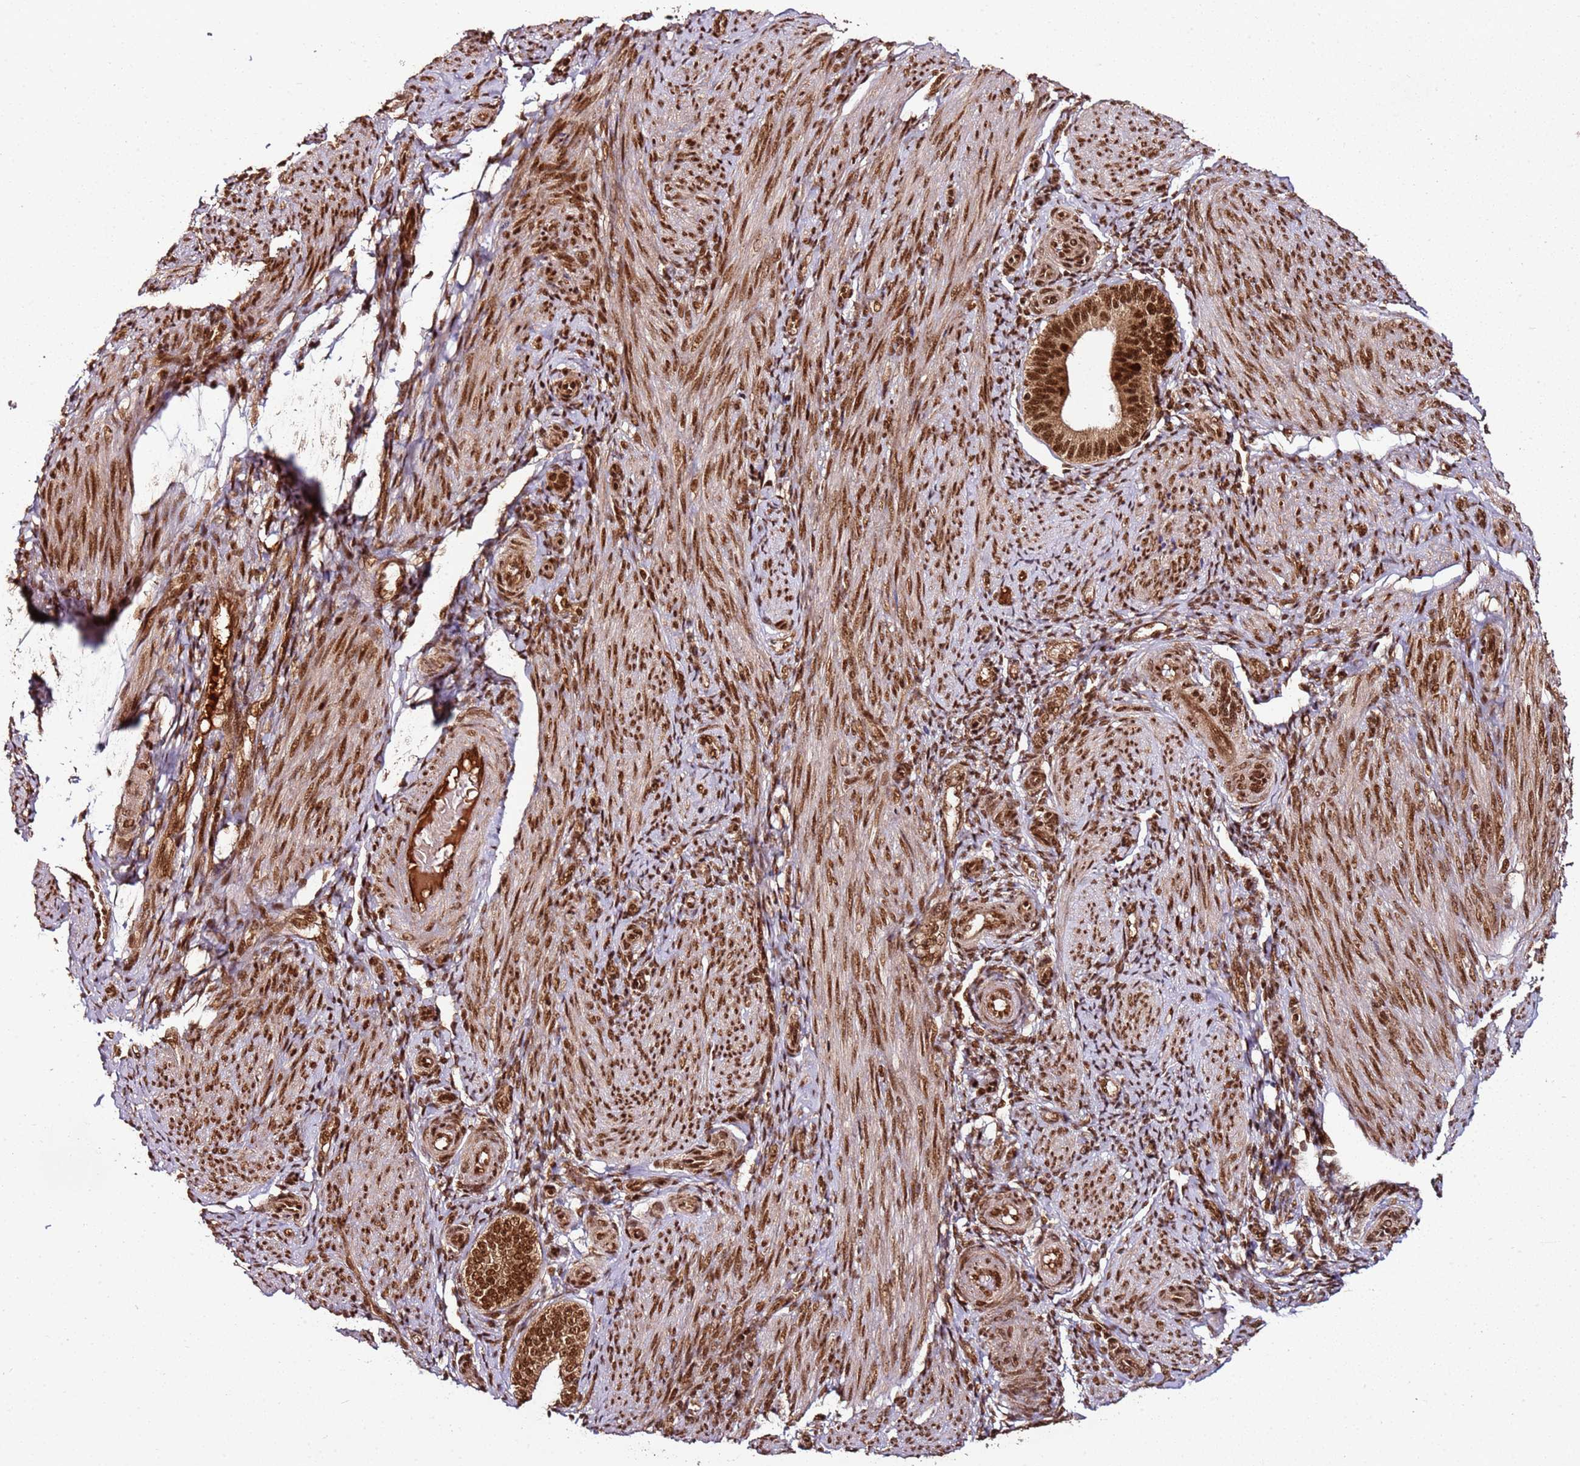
{"staining": {"intensity": "strong", "quantity": ">75%", "location": "nuclear"}, "tissue": "endometrium", "cell_type": "Cells in endometrial stroma", "image_type": "normal", "snomed": [{"axis": "morphology", "description": "Normal tissue, NOS"}, {"axis": "topography", "description": "Endometrium"}], "caption": "Endometrium stained with DAB IHC shows high levels of strong nuclear positivity in approximately >75% of cells in endometrial stroma. The staining was performed using DAB, with brown indicating positive protein expression. Nuclei are stained blue with hematoxylin.", "gene": "XRN2", "patient": {"sex": "female", "age": 39}}